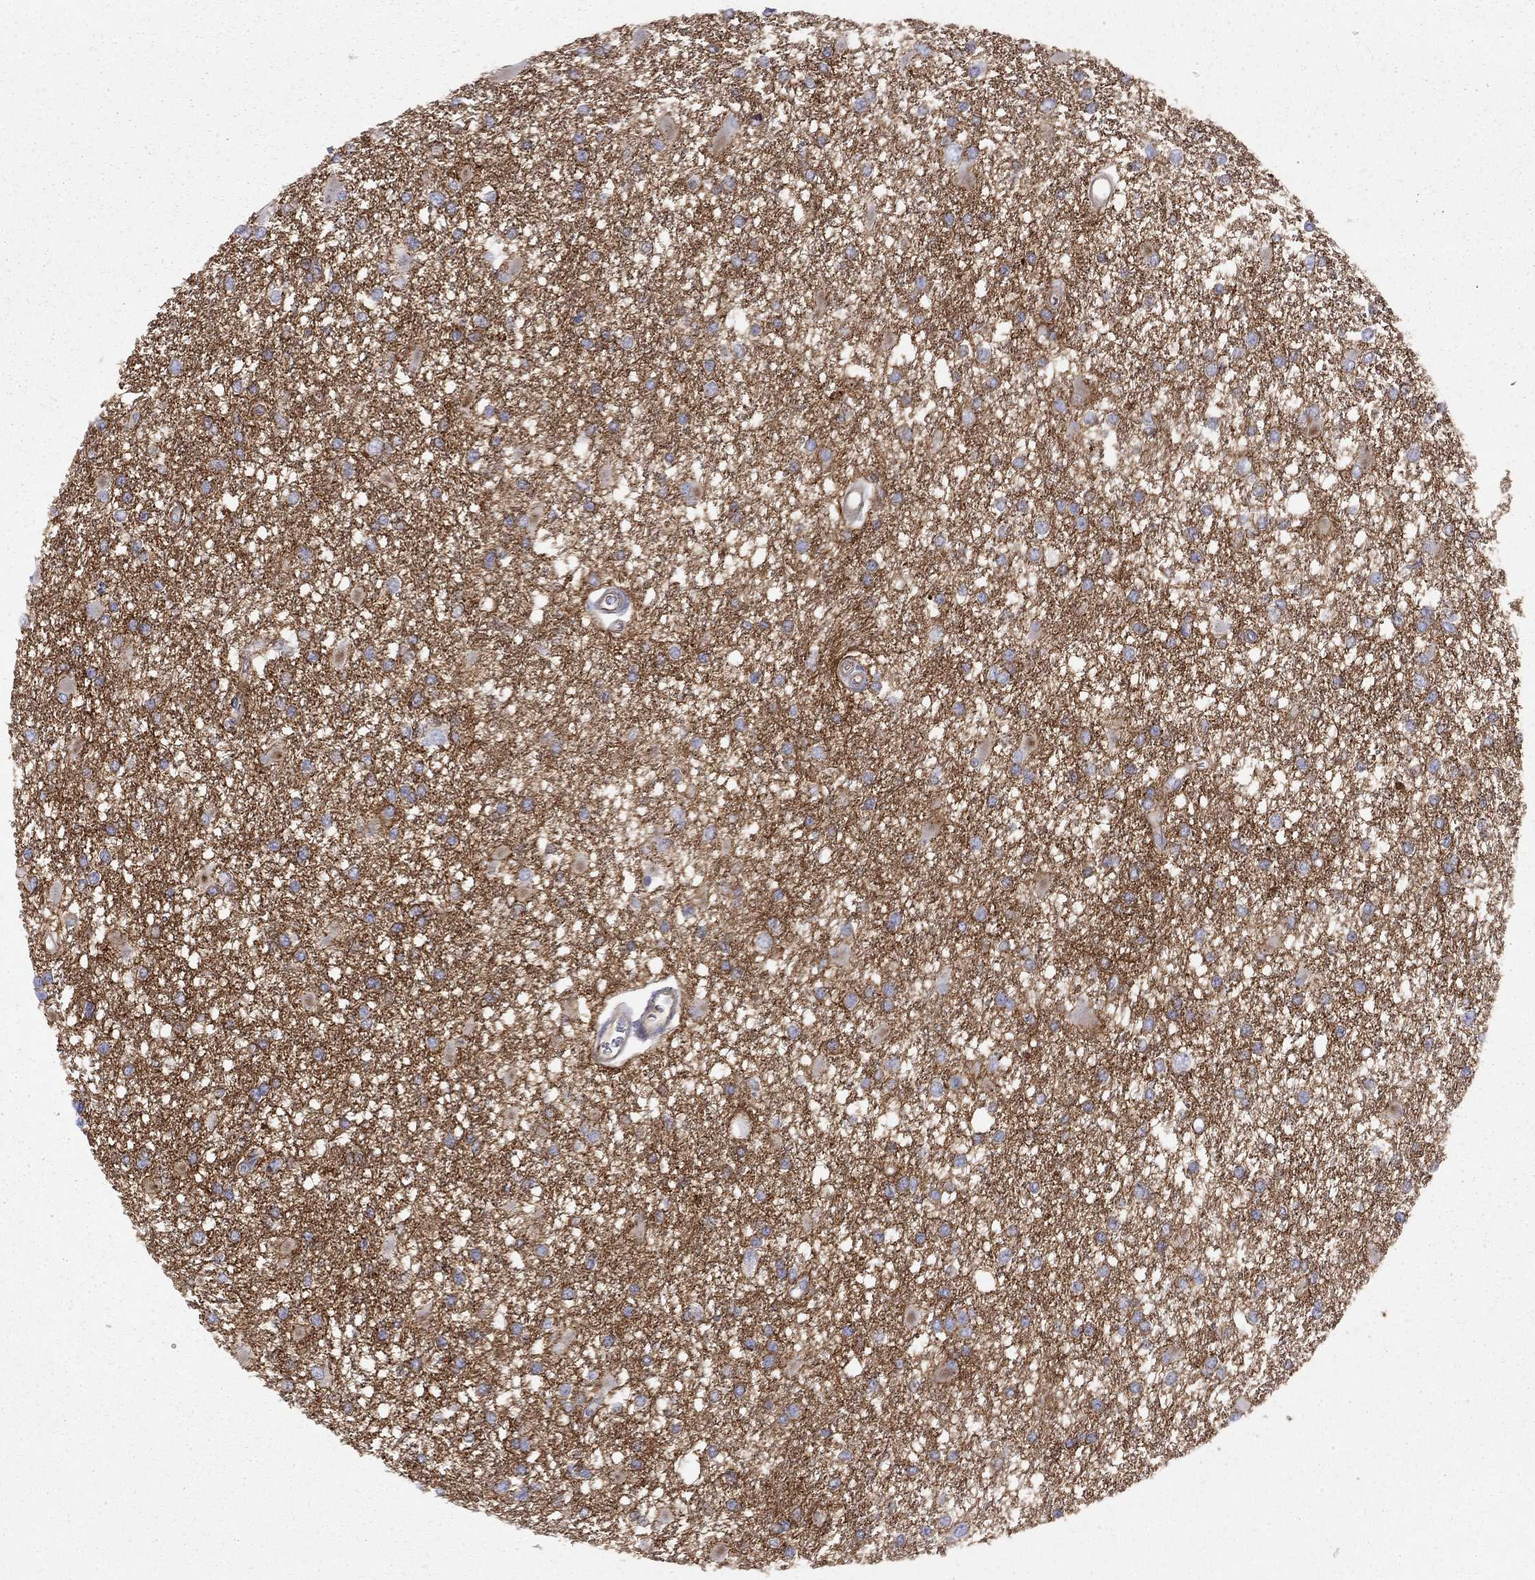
{"staining": {"intensity": "strong", "quantity": "<25%", "location": "cytoplasmic/membranous"}, "tissue": "glioma", "cell_type": "Tumor cells", "image_type": "cancer", "snomed": [{"axis": "morphology", "description": "Glioma, malignant, High grade"}, {"axis": "topography", "description": "Cerebral cortex"}], "caption": "Protein expression analysis of glioma displays strong cytoplasmic/membranous positivity in approximately <25% of tumor cells.", "gene": "GPRC5B", "patient": {"sex": "male", "age": 79}}